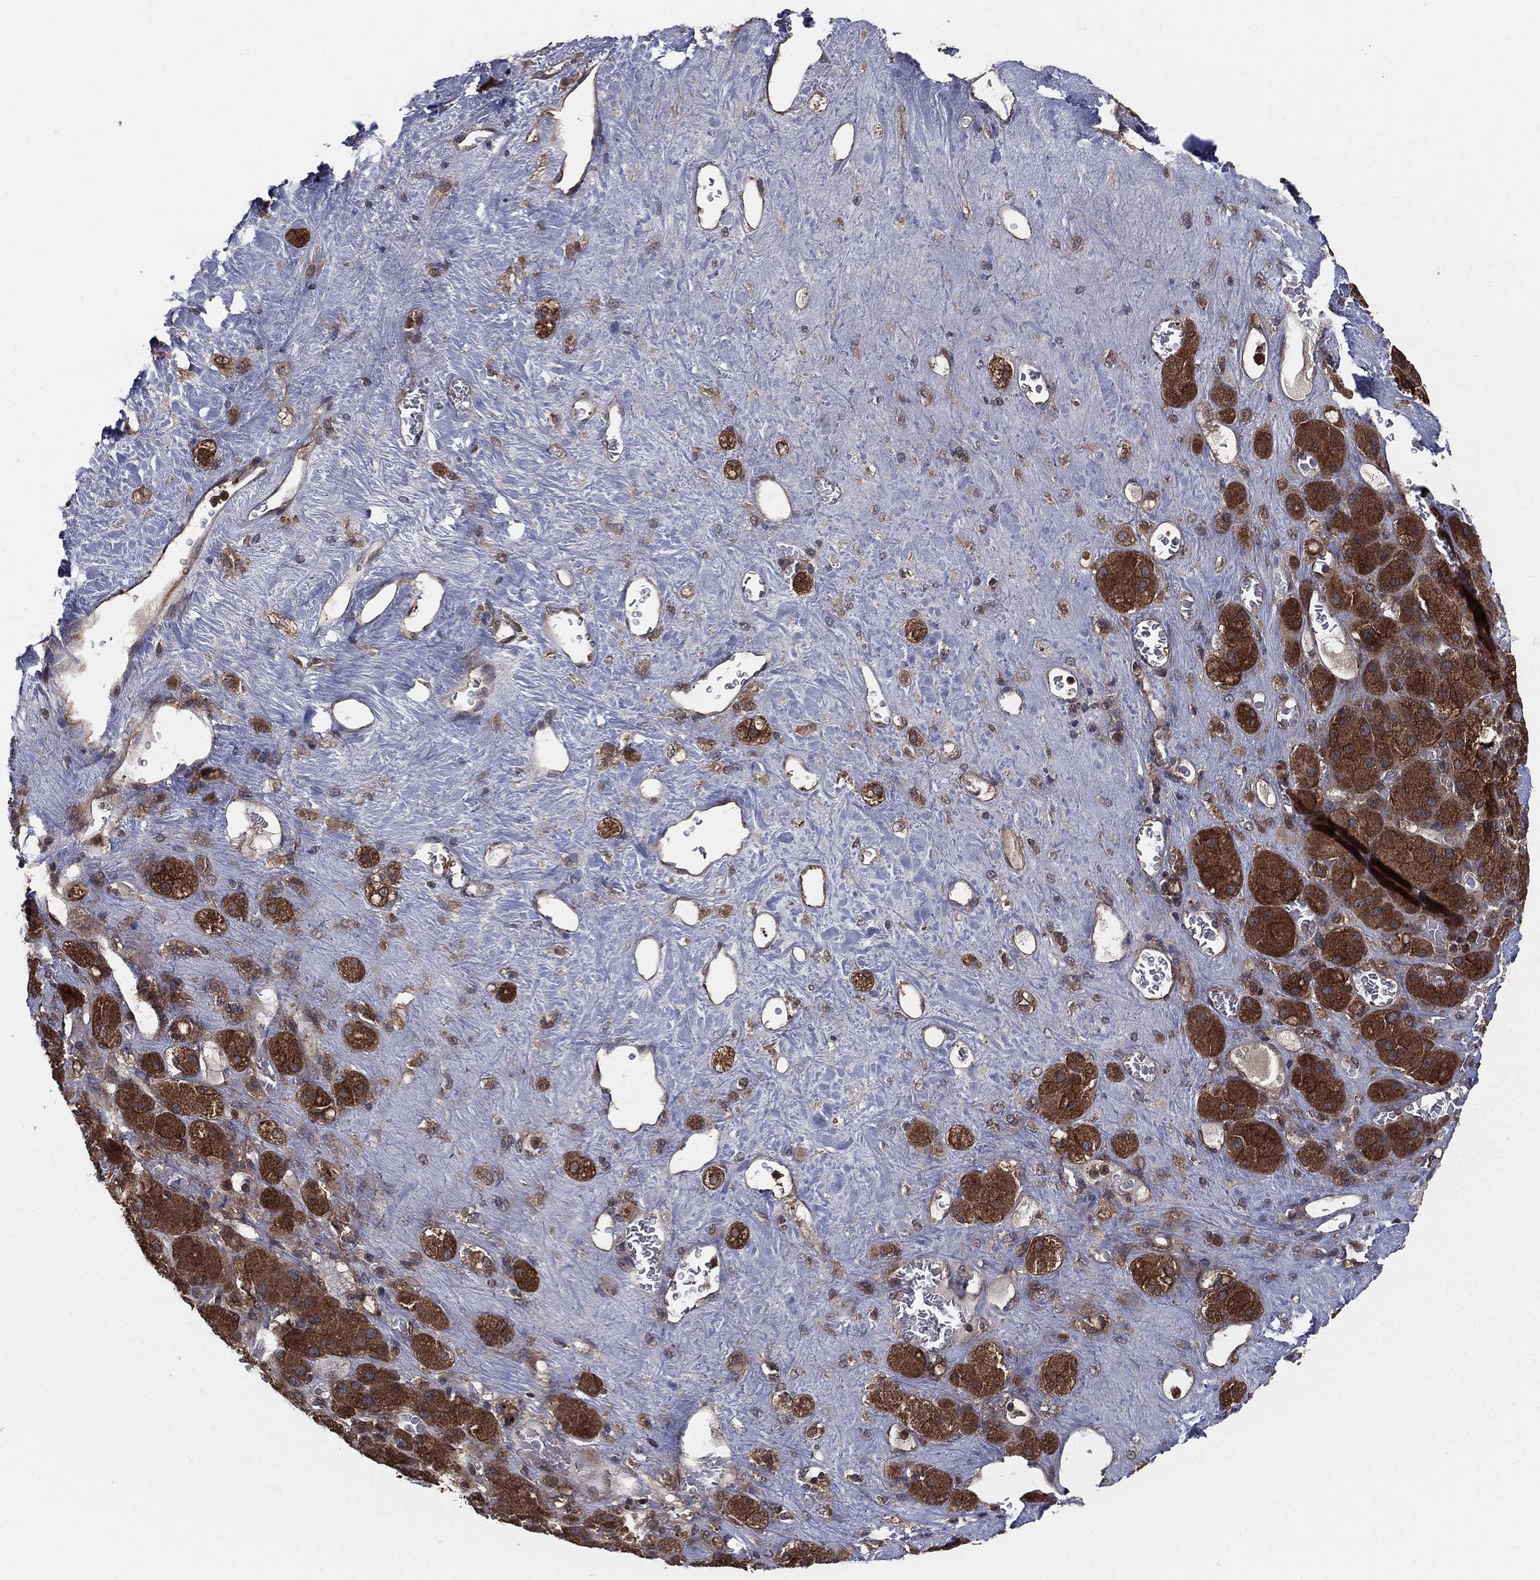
{"staining": {"intensity": "strong", "quantity": ">75%", "location": "cytoplasmic/membranous"}, "tissue": "adrenal gland", "cell_type": "Glandular cells", "image_type": "normal", "snomed": [{"axis": "morphology", "description": "Normal tissue, NOS"}, {"axis": "topography", "description": "Adrenal gland"}], "caption": "Protein staining of normal adrenal gland displays strong cytoplasmic/membranous positivity in about >75% of glandular cells. The protein is stained brown, and the nuclei are stained in blue (DAB IHC with brightfield microscopy, high magnification).", "gene": "CERT1", "patient": {"sex": "male", "age": 70}}